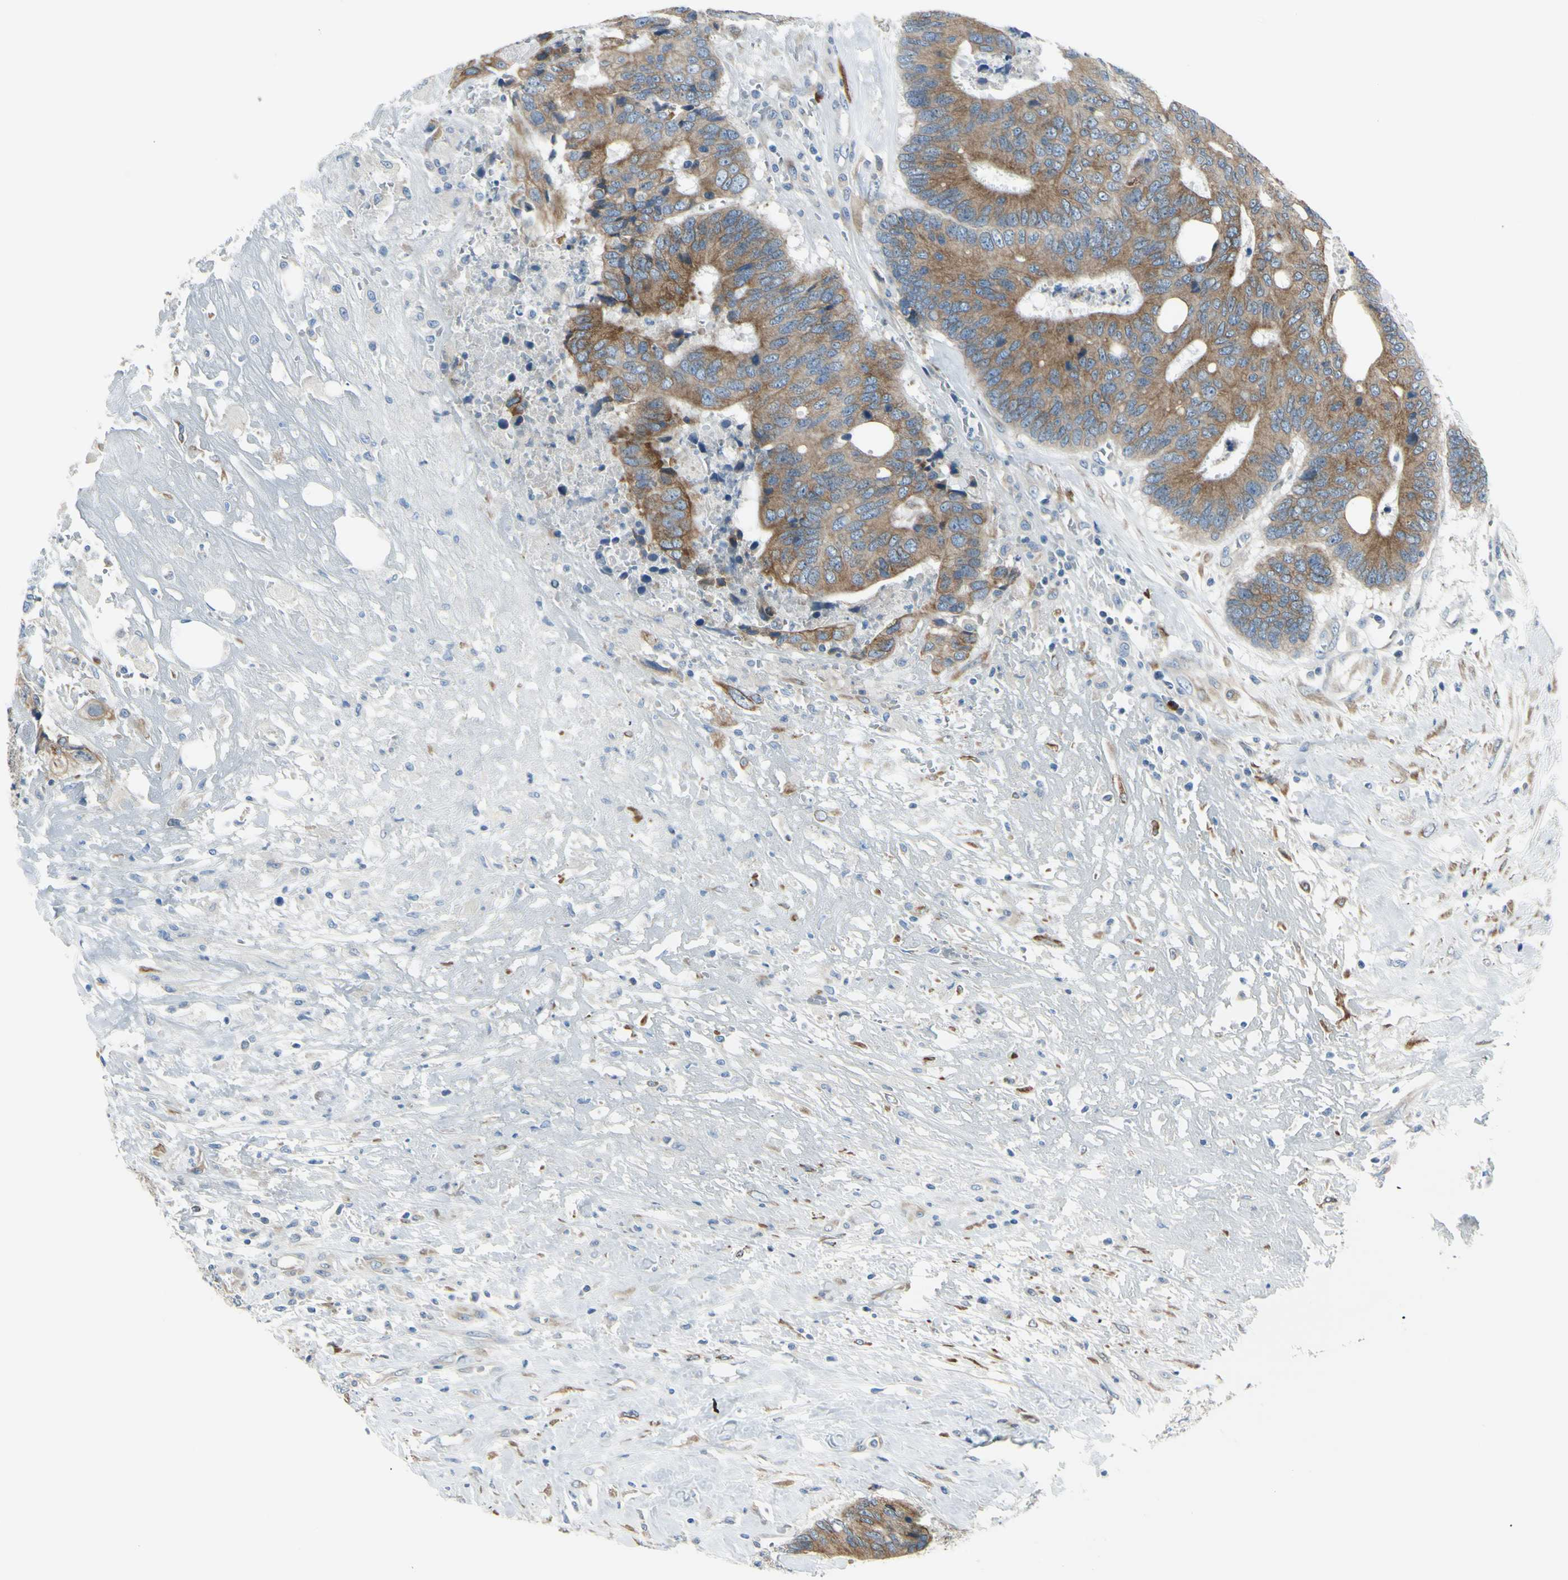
{"staining": {"intensity": "moderate", "quantity": ">75%", "location": "cytoplasmic/membranous"}, "tissue": "colorectal cancer", "cell_type": "Tumor cells", "image_type": "cancer", "snomed": [{"axis": "morphology", "description": "Adenocarcinoma, NOS"}, {"axis": "topography", "description": "Rectum"}], "caption": "The image demonstrates a brown stain indicating the presence of a protein in the cytoplasmic/membranous of tumor cells in colorectal adenocarcinoma.", "gene": "SELENOS", "patient": {"sex": "male", "age": 55}}